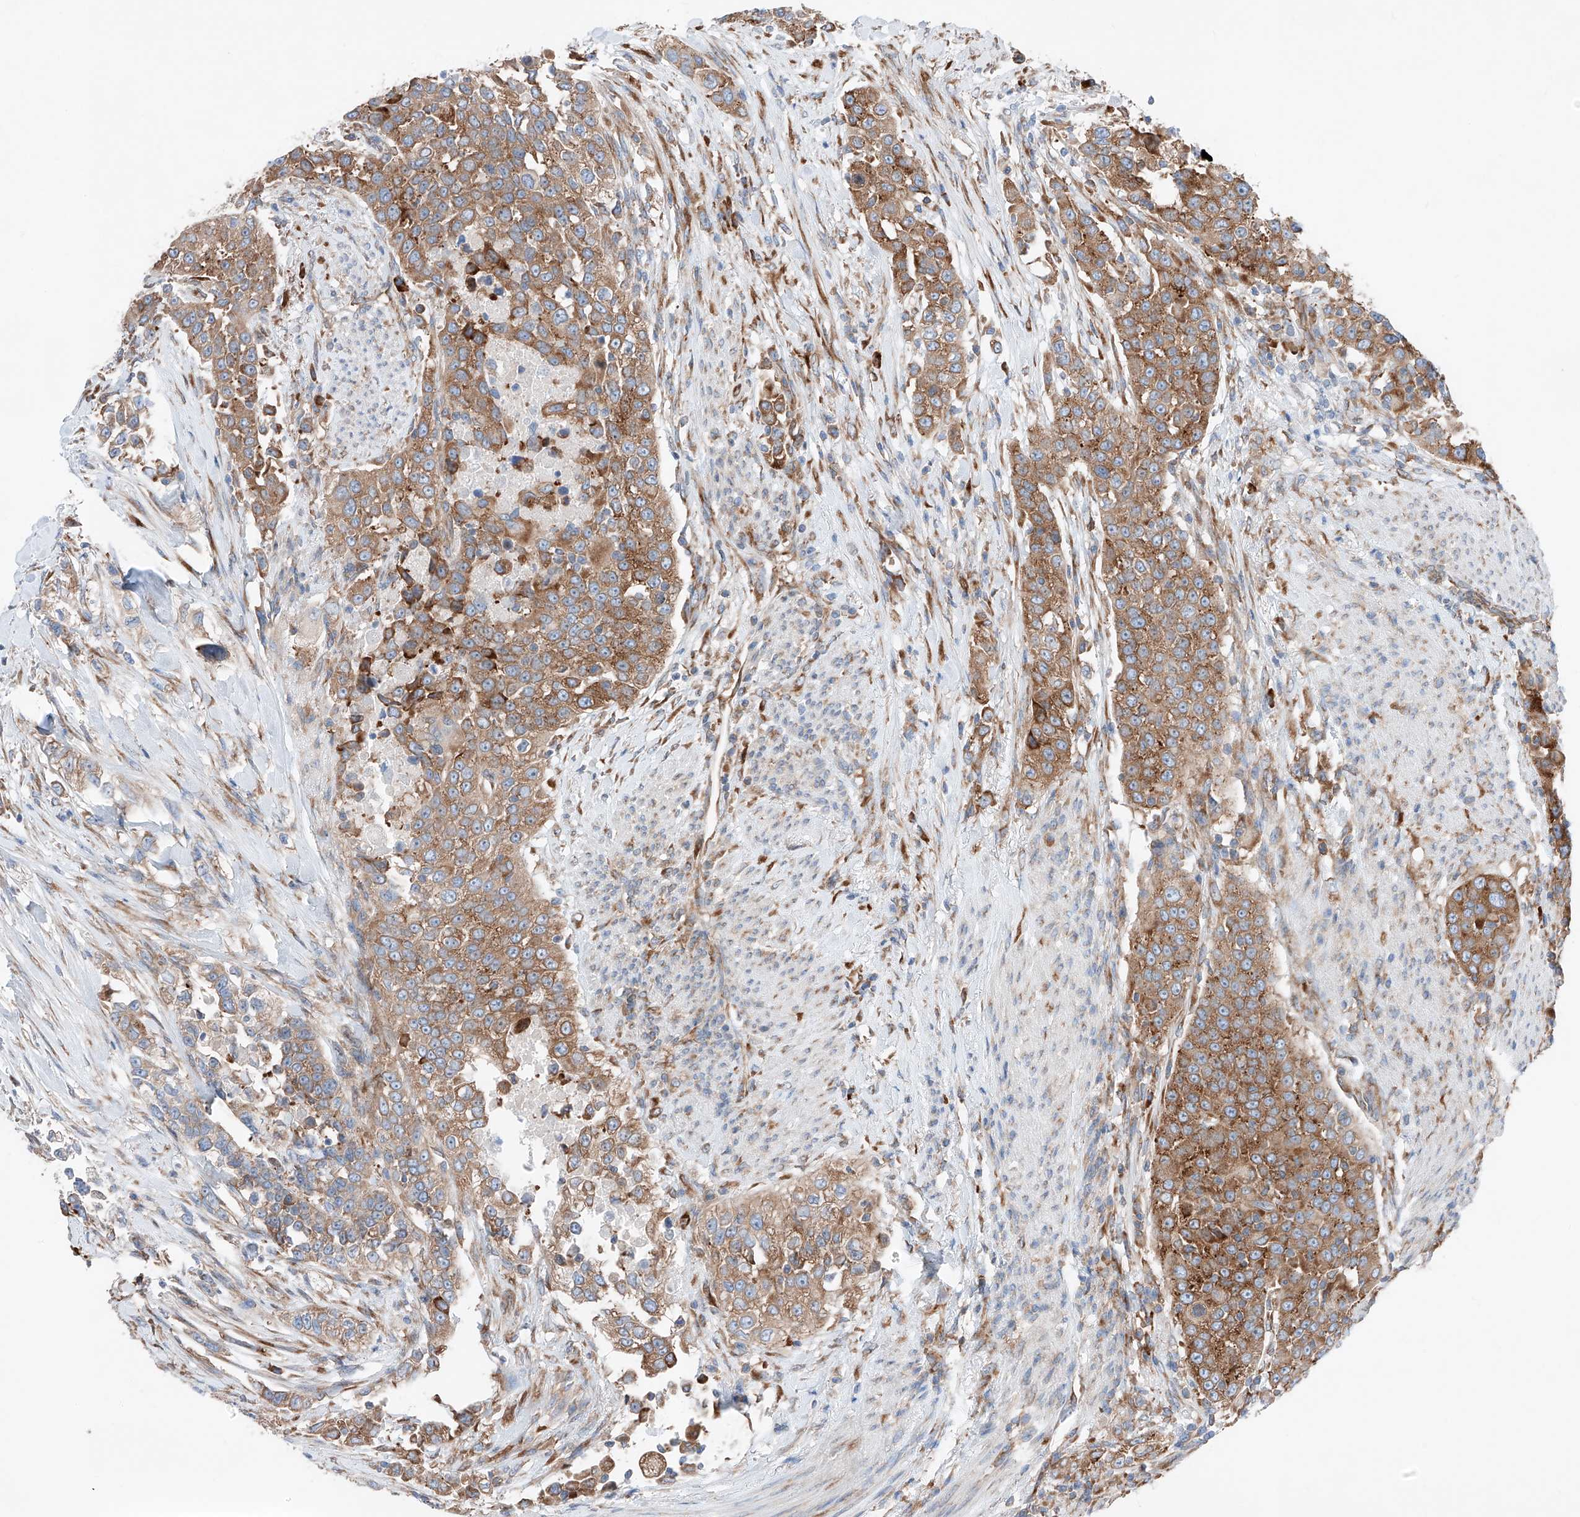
{"staining": {"intensity": "moderate", "quantity": ">75%", "location": "cytoplasmic/membranous"}, "tissue": "urothelial cancer", "cell_type": "Tumor cells", "image_type": "cancer", "snomed": [{"axis": "morphology", "description": "Urothelial carcinoma, High grade"}, {"axis": "topography", "description": "Urinary bladder"}], "caption": "A brown stain highlights moderate cytoplasmic/membranous staining of a protein in high-grade urothelial carcinoma tumor cells.", "gene": "CRELD1", "patient": {"sex": "female", "age": 80}}